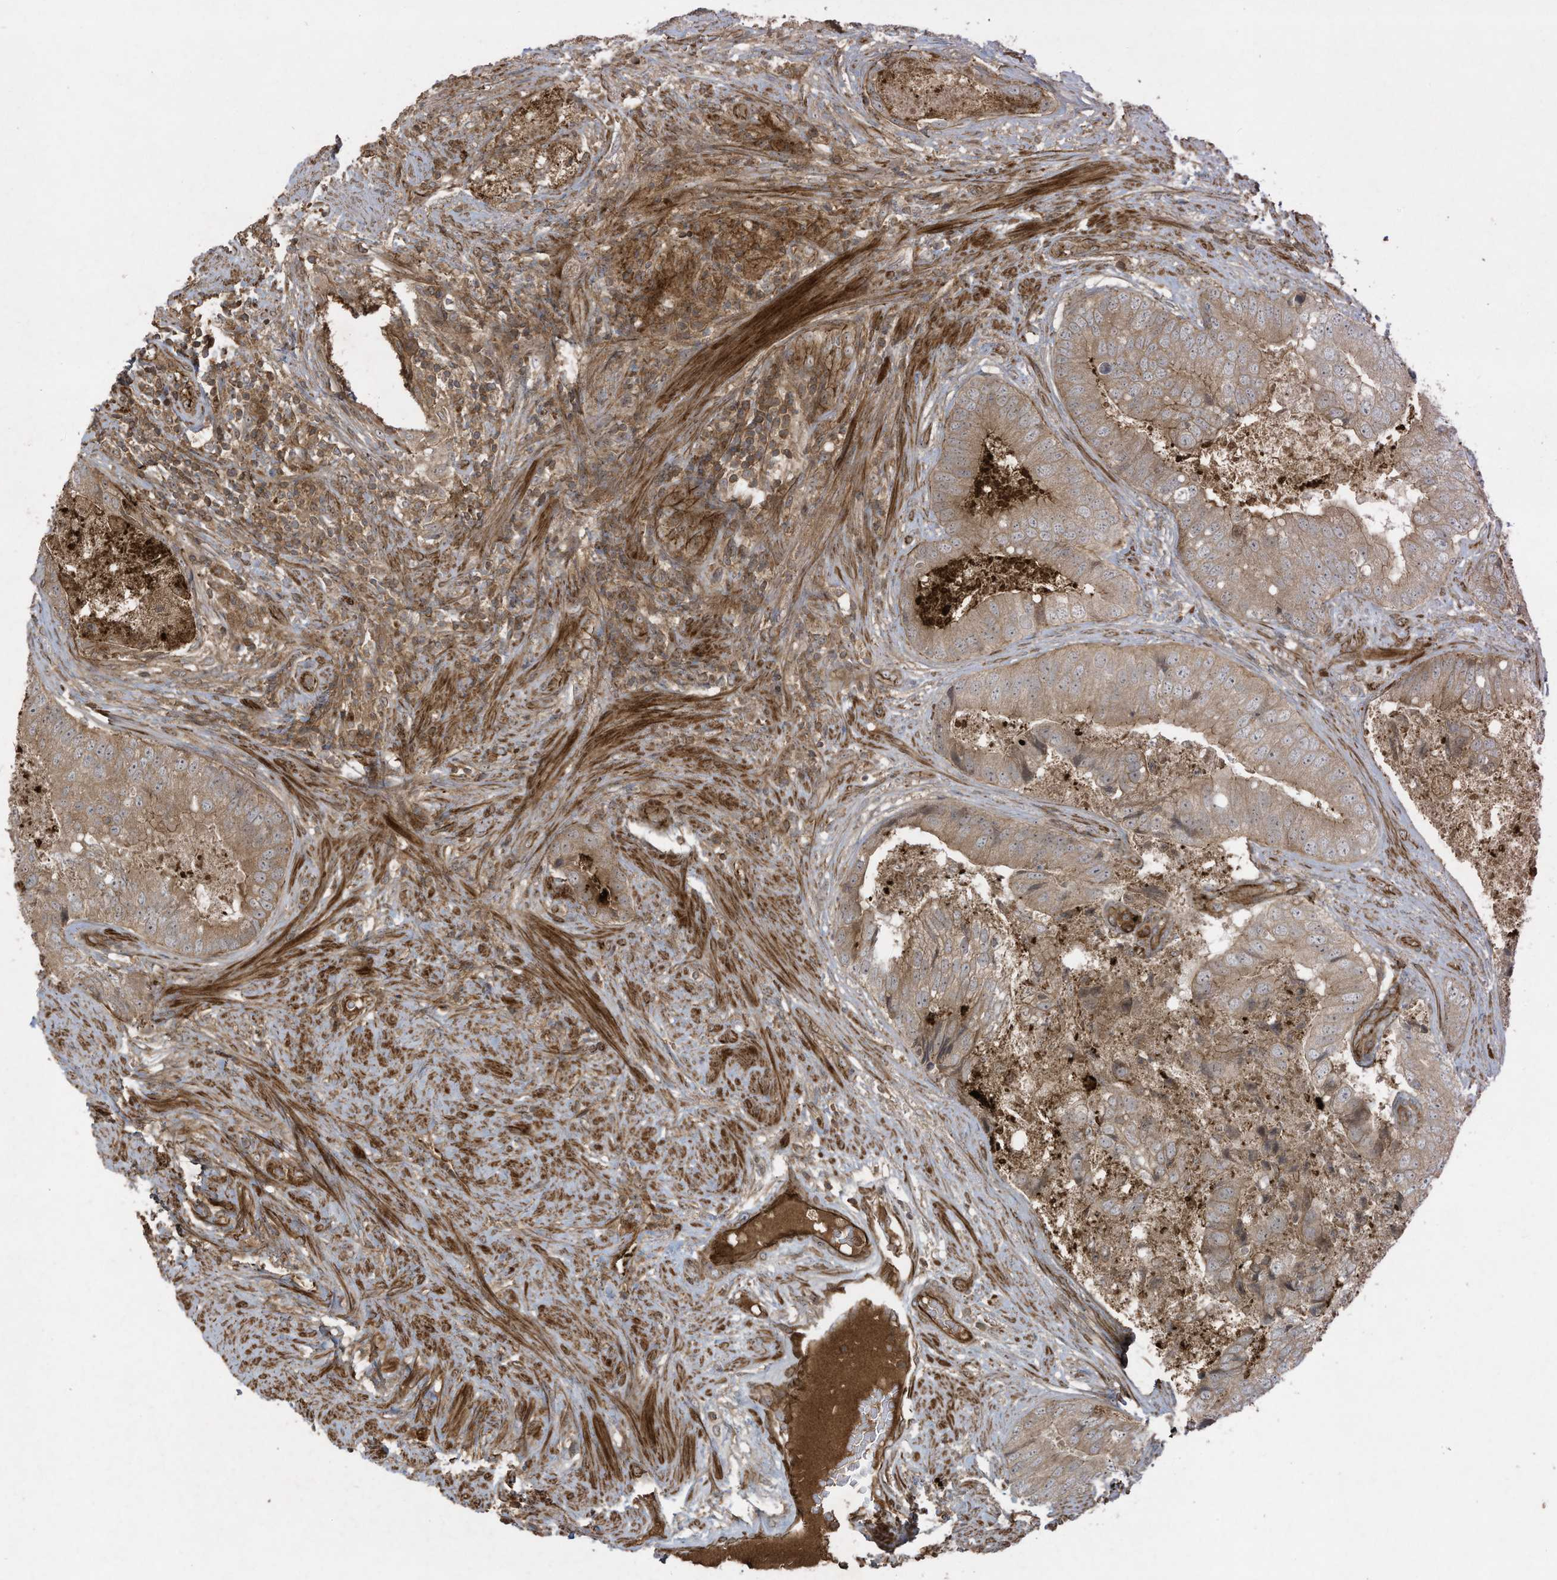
{"staining": {"intensity": "moderate", "quantity": ">75%", "location": "cytoplasmic/membranous"}, "tissue": "prostate cancer", "cell_type": "Tumor cells", "image_type": "cancer", "snomed": [{"axis": "morphology", "description": "Adenocarcinoma, High grade"}, {"axis": "topography", "description": "Prostate"}], "caption": "Moderate cytoplasmic/membranous positivity is seen in about >75% of tumor cells in prostate adenocarcinoma (high-grade).", "gene": "DDIT4", "patient": {"sex": "male", "age": 70}}